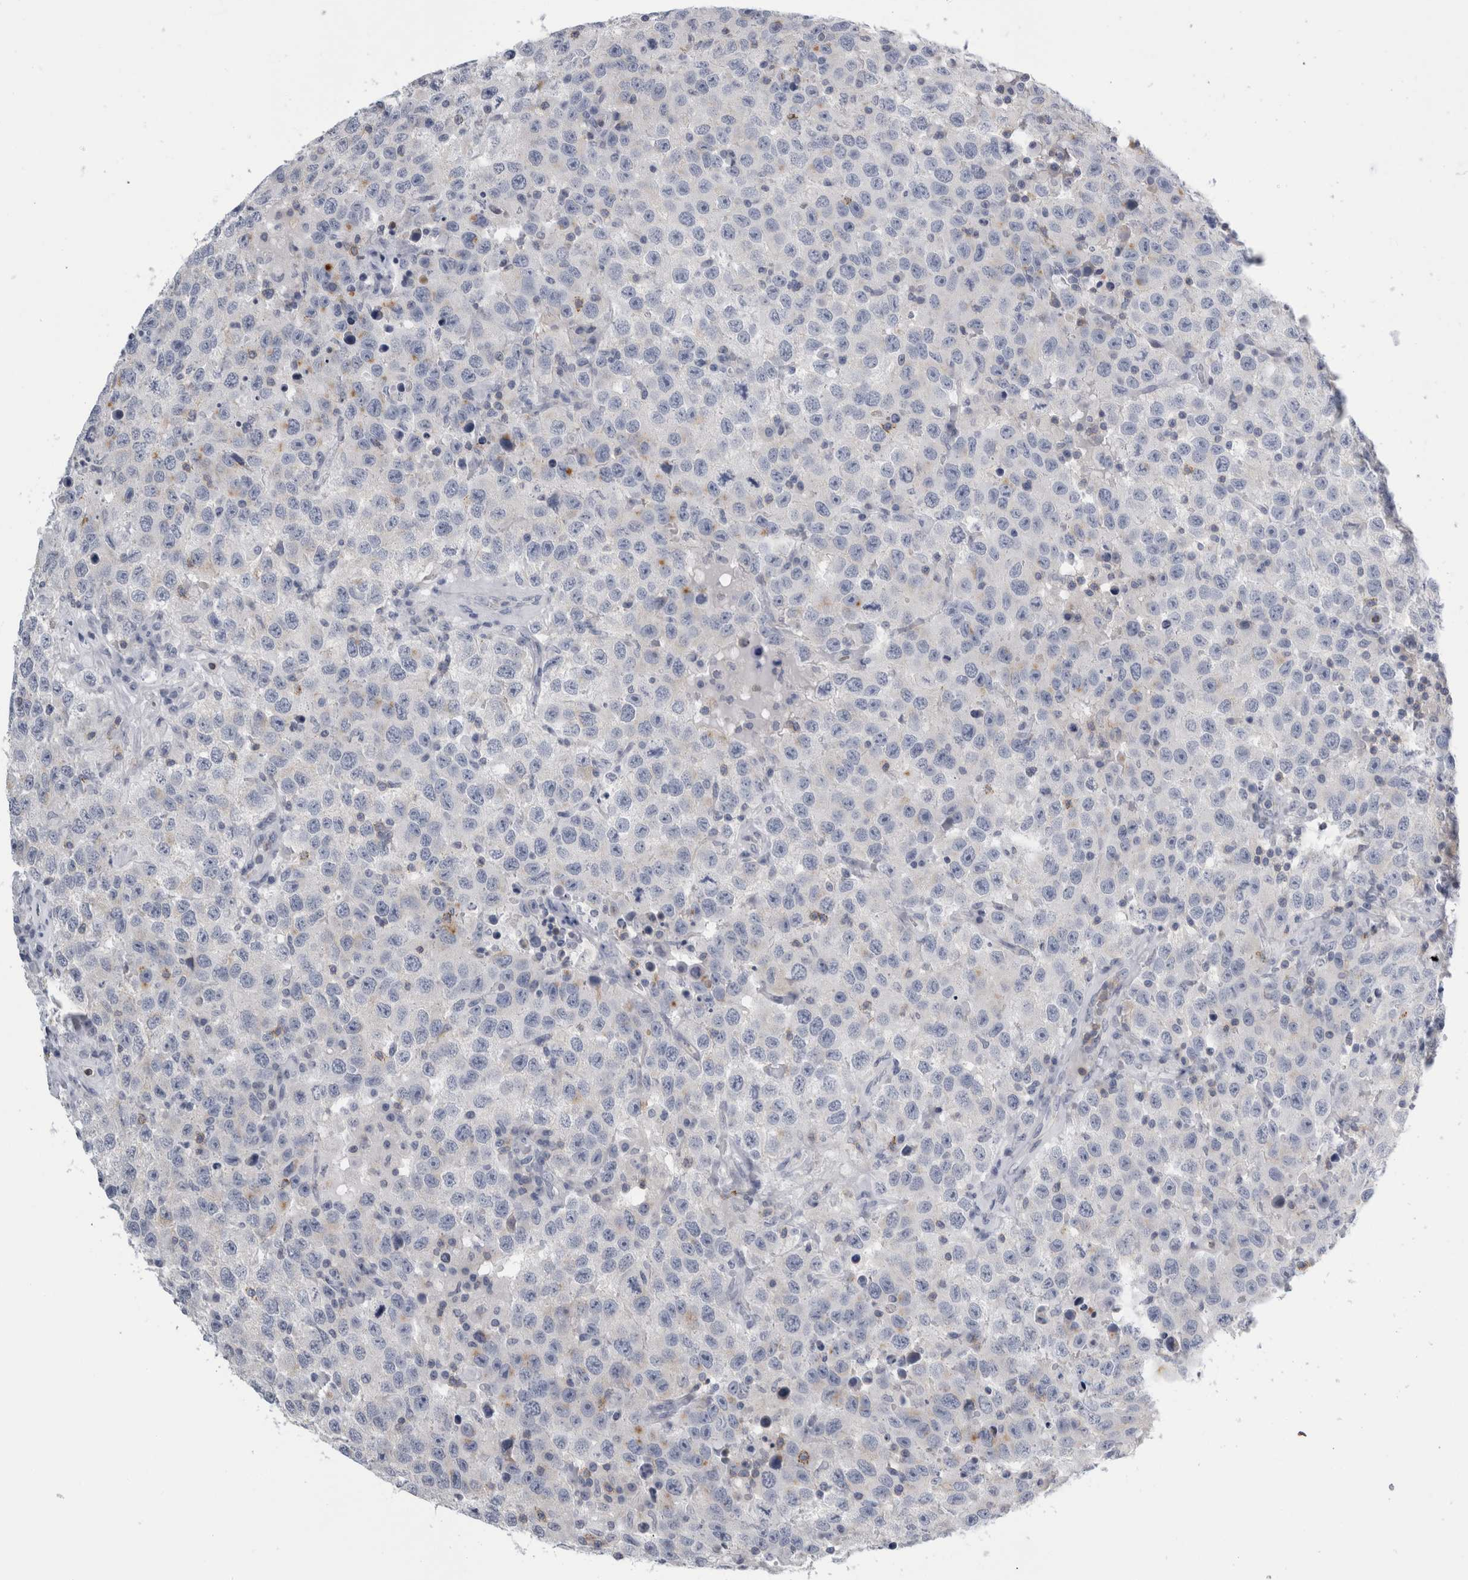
{"staining": {"intensity": "negative", "quantity": "none", "location": "none"}, "tissue": "testis cancer", "cell_type": "Tumor cells", "image_type": "cancer", "snomed": [{"axis": "morphology", "description": "Seminoma, NOS"}, {"axis": "topography", "description": "Testis"}], "caption": "Human testis cancer (seminoma) stained for a protein using immunohistochemistry displays no positivity in tumor cells.", "gene": "ANKFY1", "patient": {"sex": "male", "age": 41}}